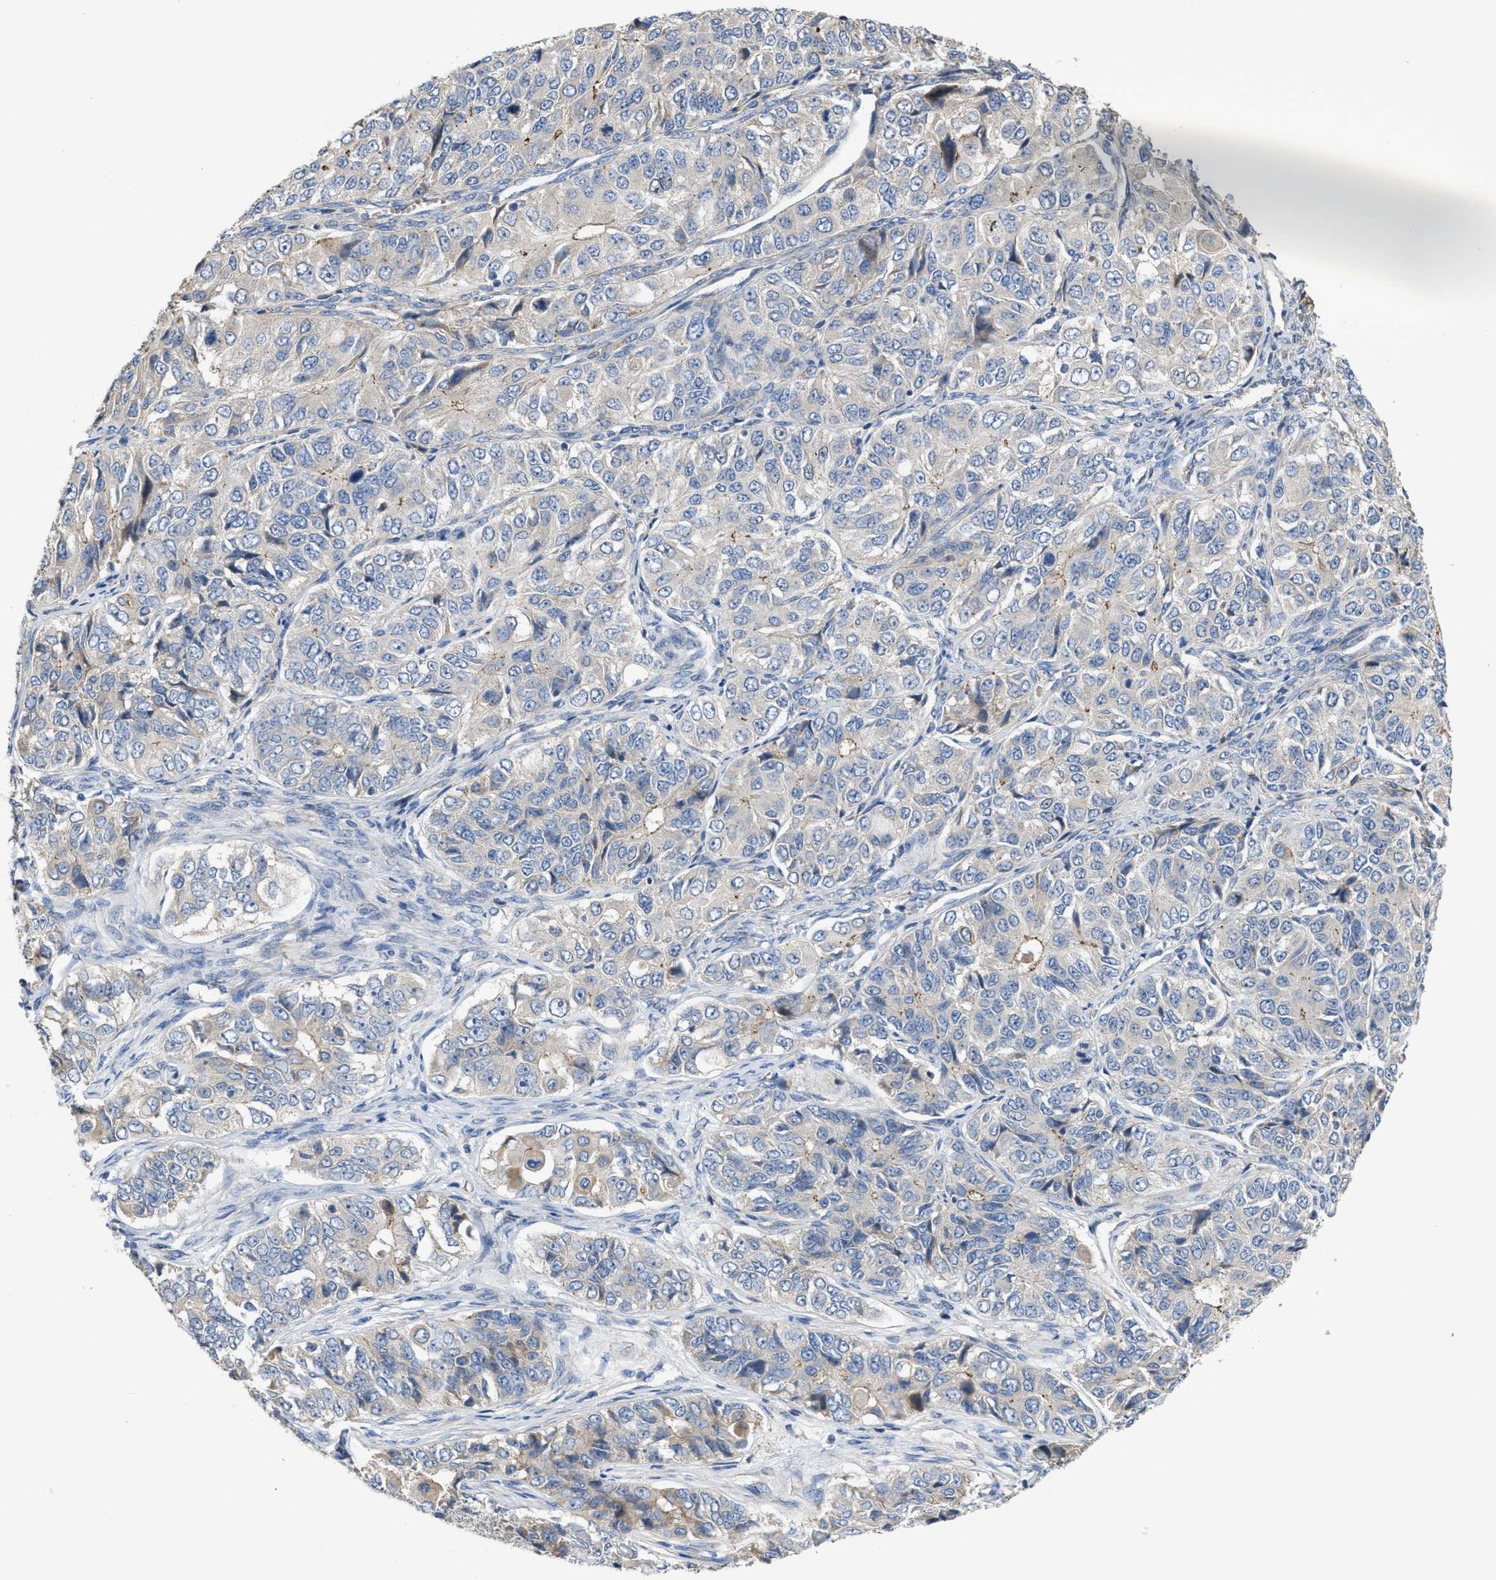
{"staining": {"intensity": "negative", "quantity": "none", "location": "none"}, "tissue": "ovarian cancer", "cell_type": "Tumor cells", "image_type": "cancer", "snomed": [{"axis": "morphology", "description": "Carcinoma, endometroid"}, {"axis": "topography", "description": "Ovary"}], "caption": "Tumor cells are negative for brown protein staining in endometroid carcinoma (ovarian).", "gene": "CDPF1", "patient": {"sex": "female", "age": 51}}